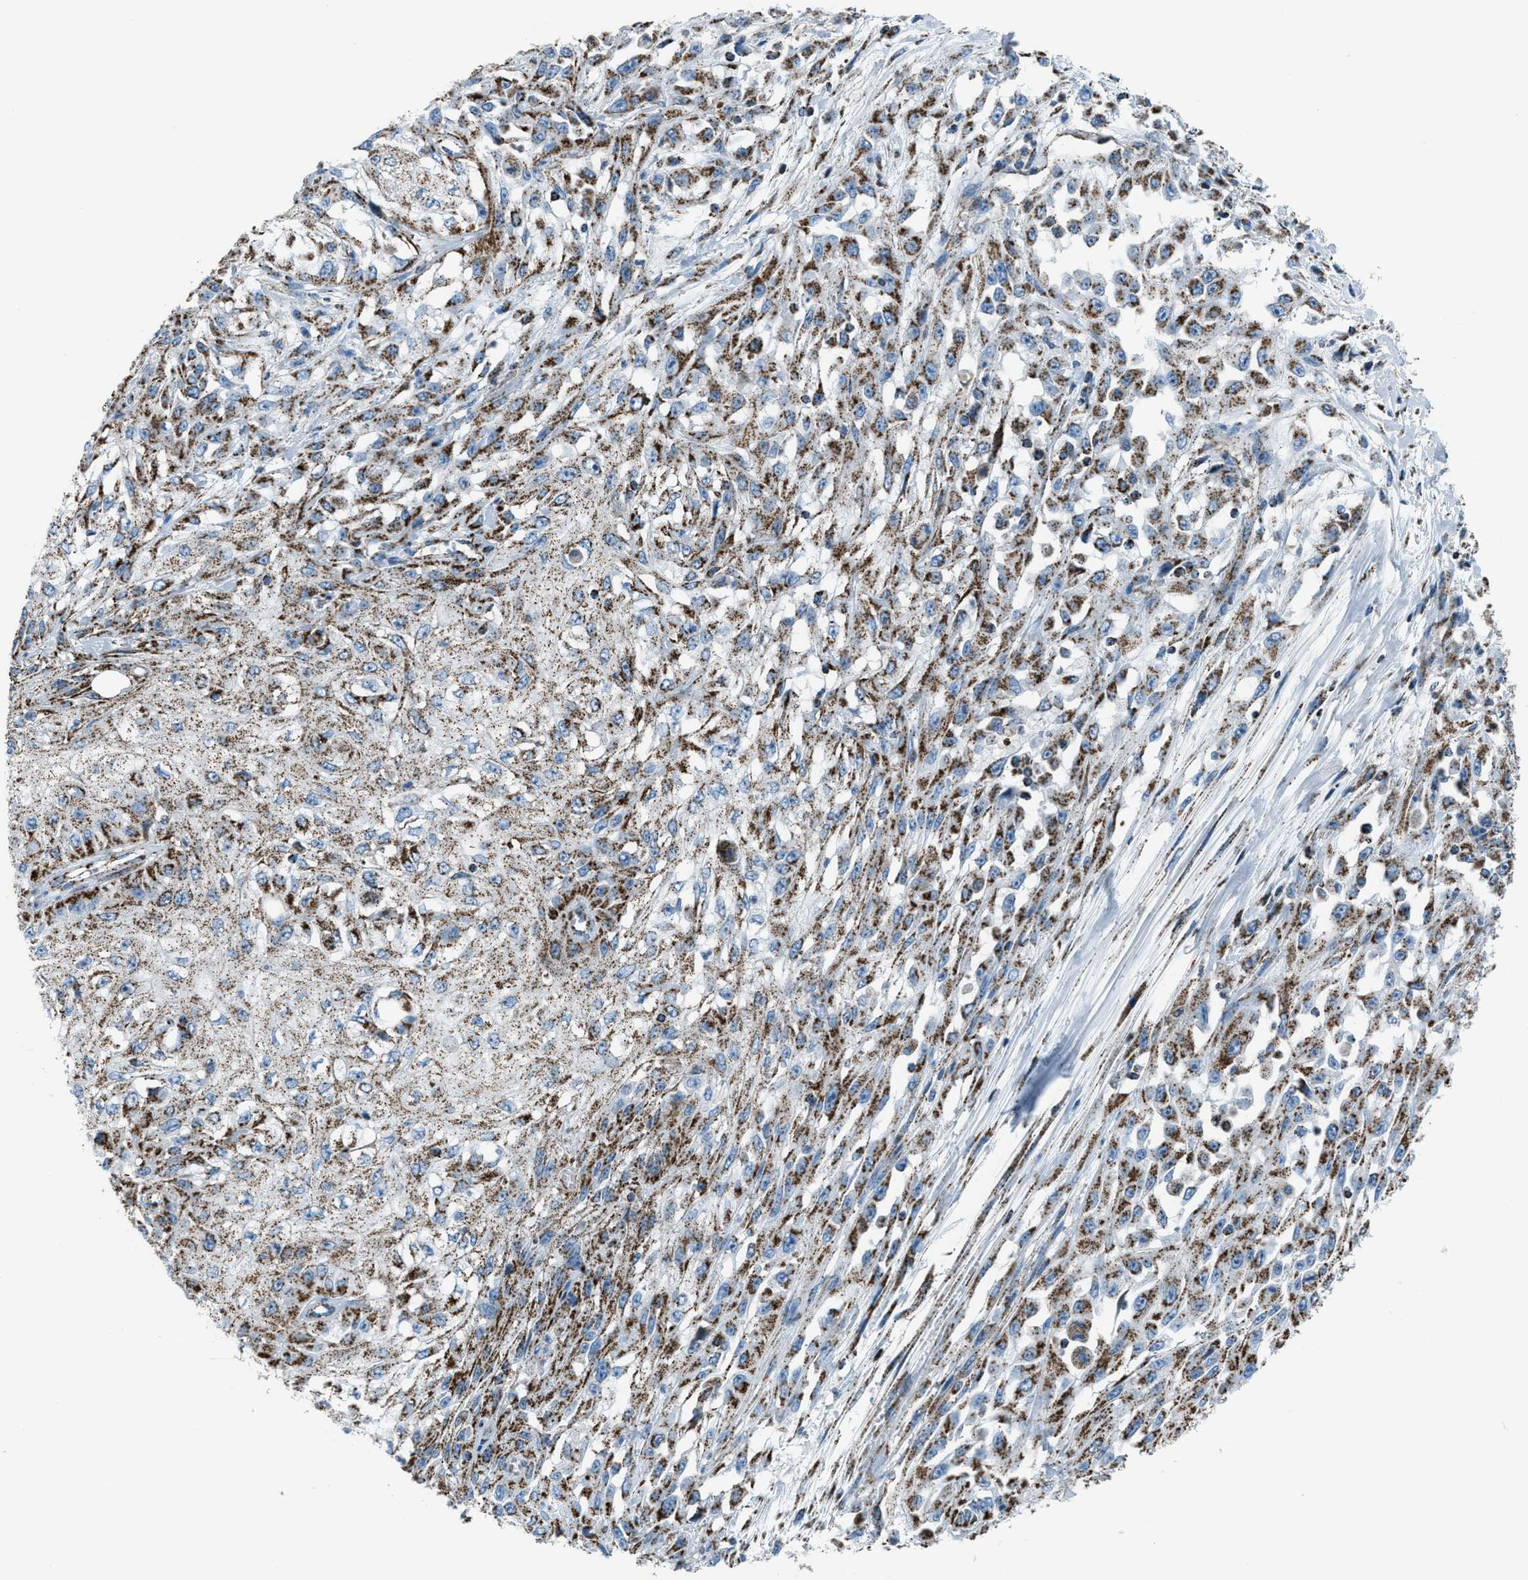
{"staining": {"intensity": "strong", "quantity": ">75%", "location": "cytoplasmic/membranous"}, "tissue": "skin cancer", "cell_type": "Tumor cells", "image_type": "cancer", "snomed": [{"axis": "morphology", "description": "Squamous cell carcinoma, NOS"}, {"axis": "morphology", "description": "Squamous cell carcinoma, metastatic, NOS"}, {"axis": "topography", "description": "Skin"}, {"axis": "topography", "description": "Lymph node"}], "caption": "Immunohistochemical staining of human skin cancer (squamous cell carcinoma) shows strong cytoplasmic/membranous protein positivity in about >75% of tumor cells.", "gene": "MDH2", "patient": {"sex": "male", "age": 75}}